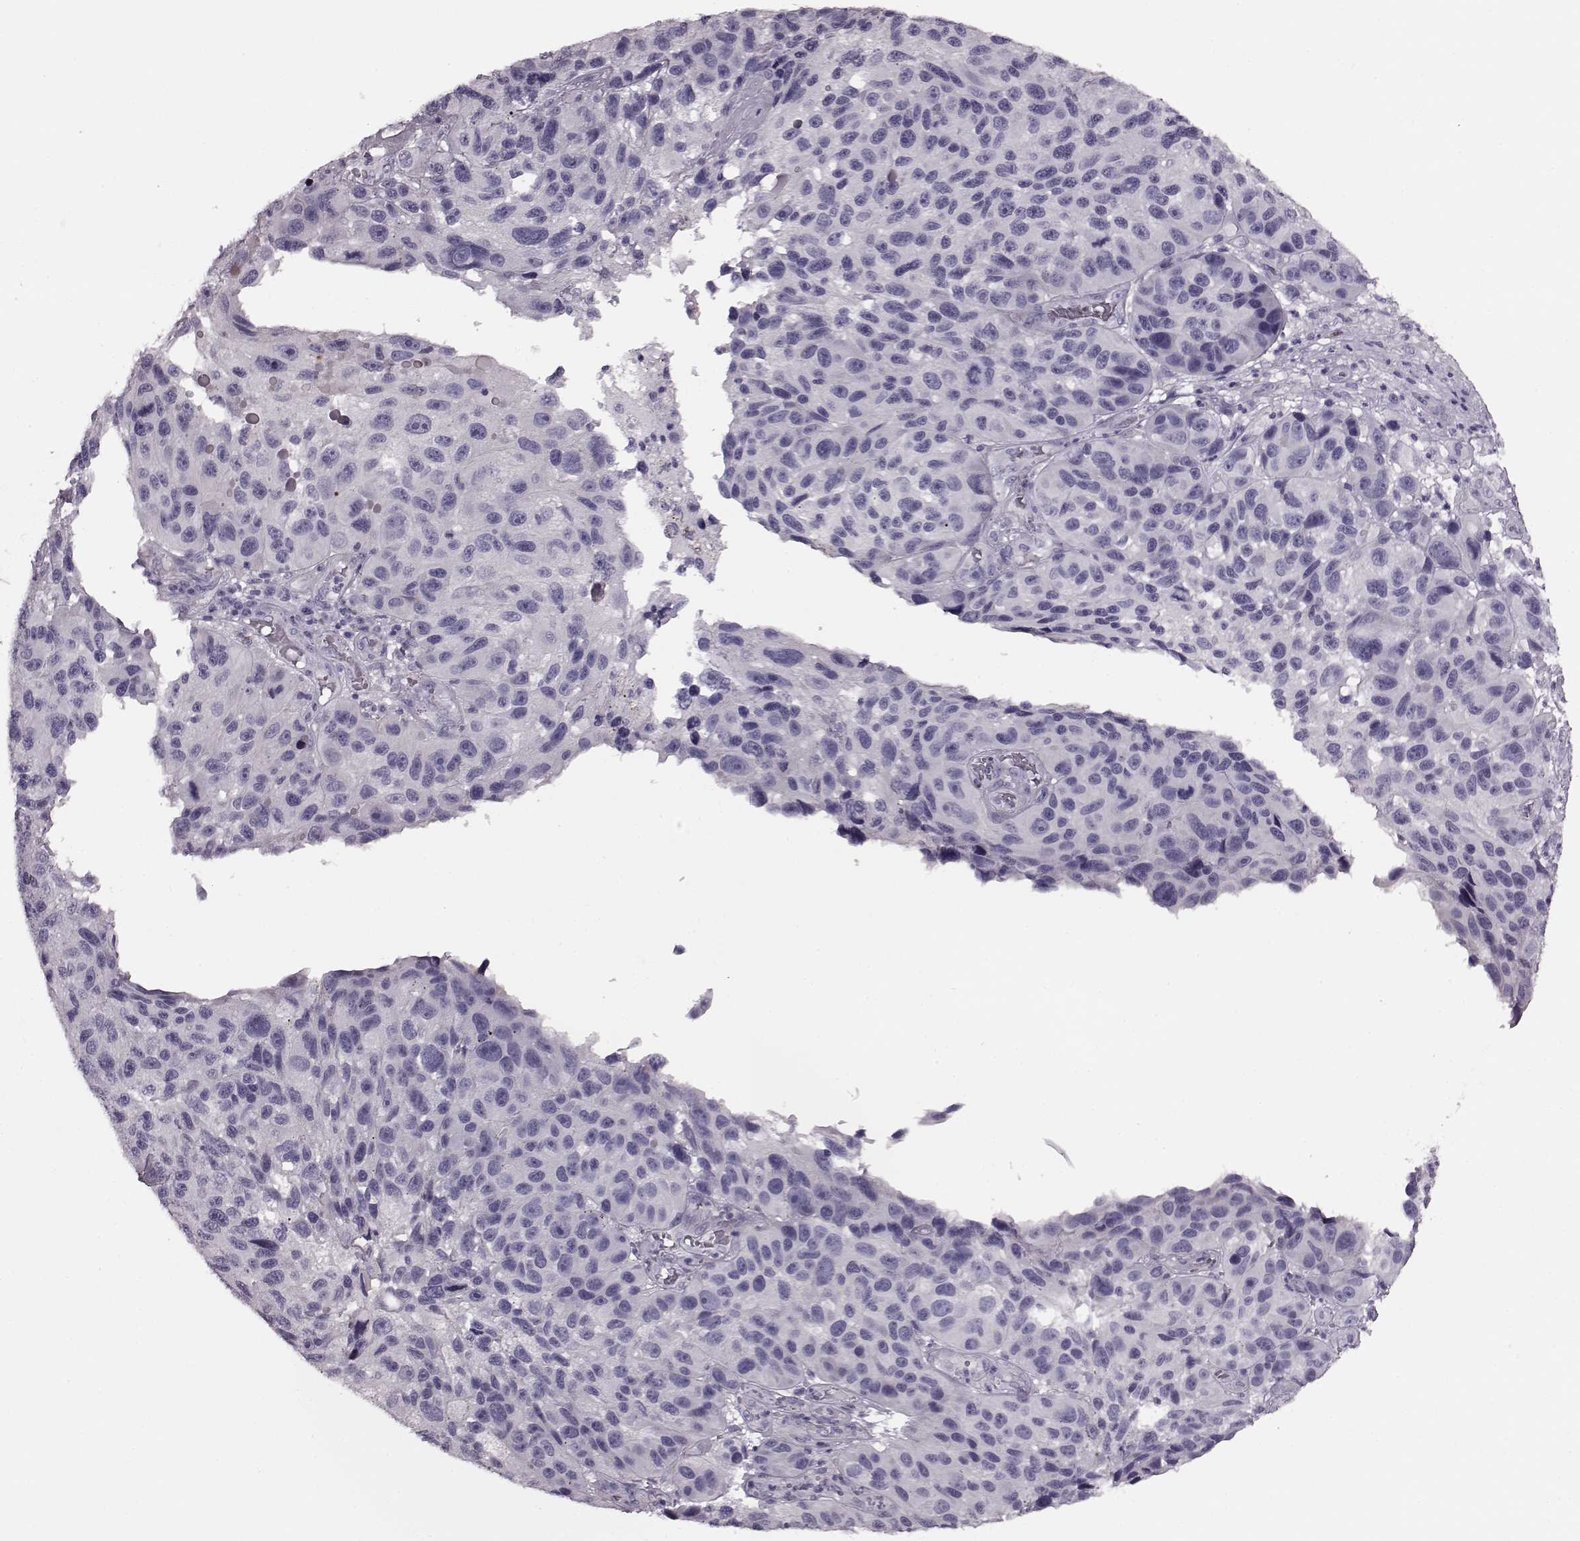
{"staining": {"intensity": "negative", "quantity": "none", "location": "none"}, "tissue": "melanoma", "cell_type": "Tumor cells", "image_type": "cancer", "snomed": [{"axis": "morphology", "description": "Malignant melanoma, NOS"}, {"axis": "topography", "description": "Skin"}], "caption": "A high-resolution micrograph shows immunohistochemistry staining of melanoma, which displays no significant positivity in tumor cells.", "gene": "SNTG1", "patient": {"sex": "male", "age": 53}}